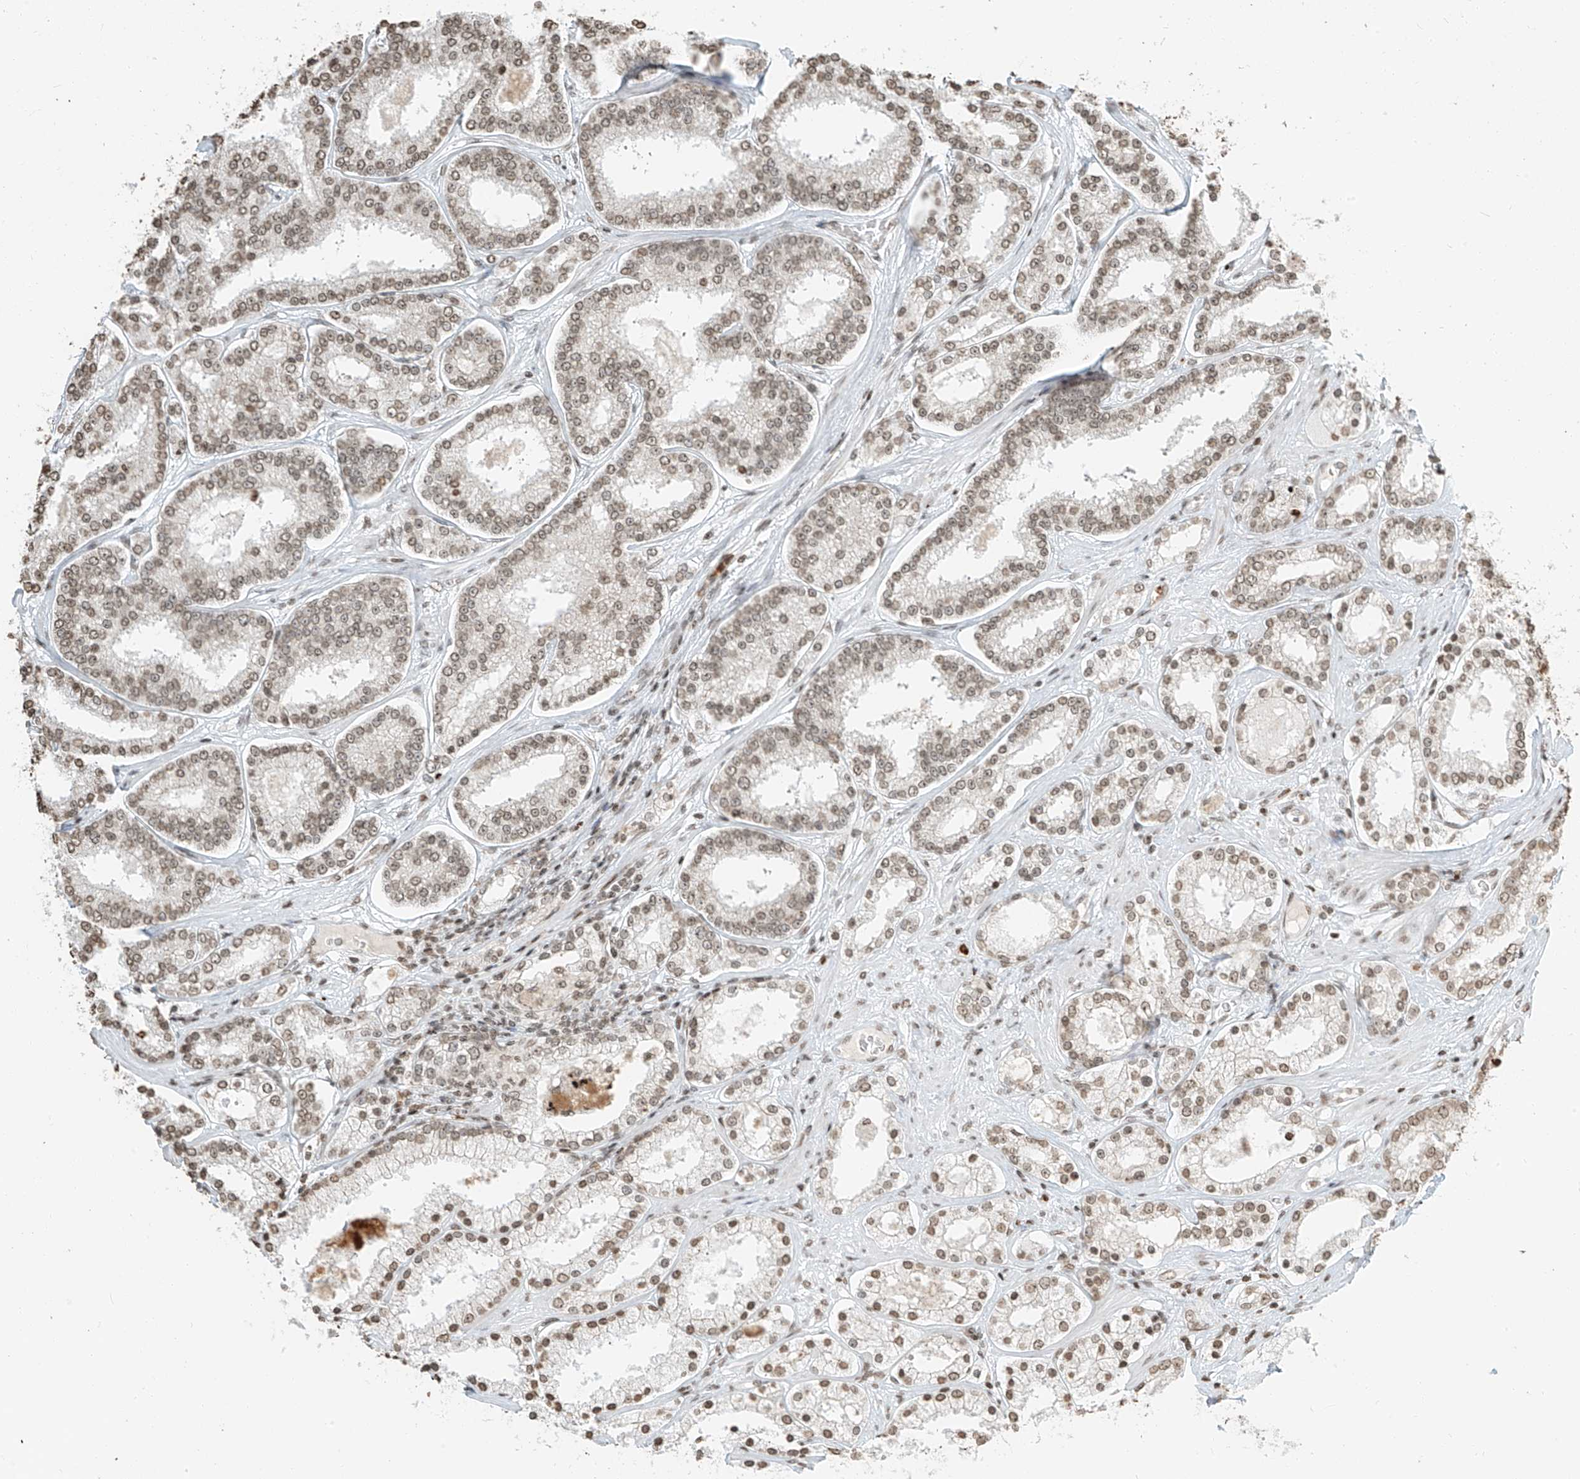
{"staining": {"intensity": "moderate", "quantity": ">75%", "location": "nuclear"}, "tissue": "prostate cancer", "cell_type": "Tumor cells", "image_type": "cancer", "snomed": [{"axis": "morphology", "description": "Normal tissue, NOS"}, {"axis": "morphology", "description": "Adenocarcinoma, High grade"}, {"axis": "topography", "description": "Prostate"}], "caption": "Prostate adenocarcinoma (high-grade) stained with DAB IHC displays medium levels of moderate nuclear staining in about >75% of tumor cells.", "gene": "C17orf58", "patient": {"sex": "male", "age": 83}}